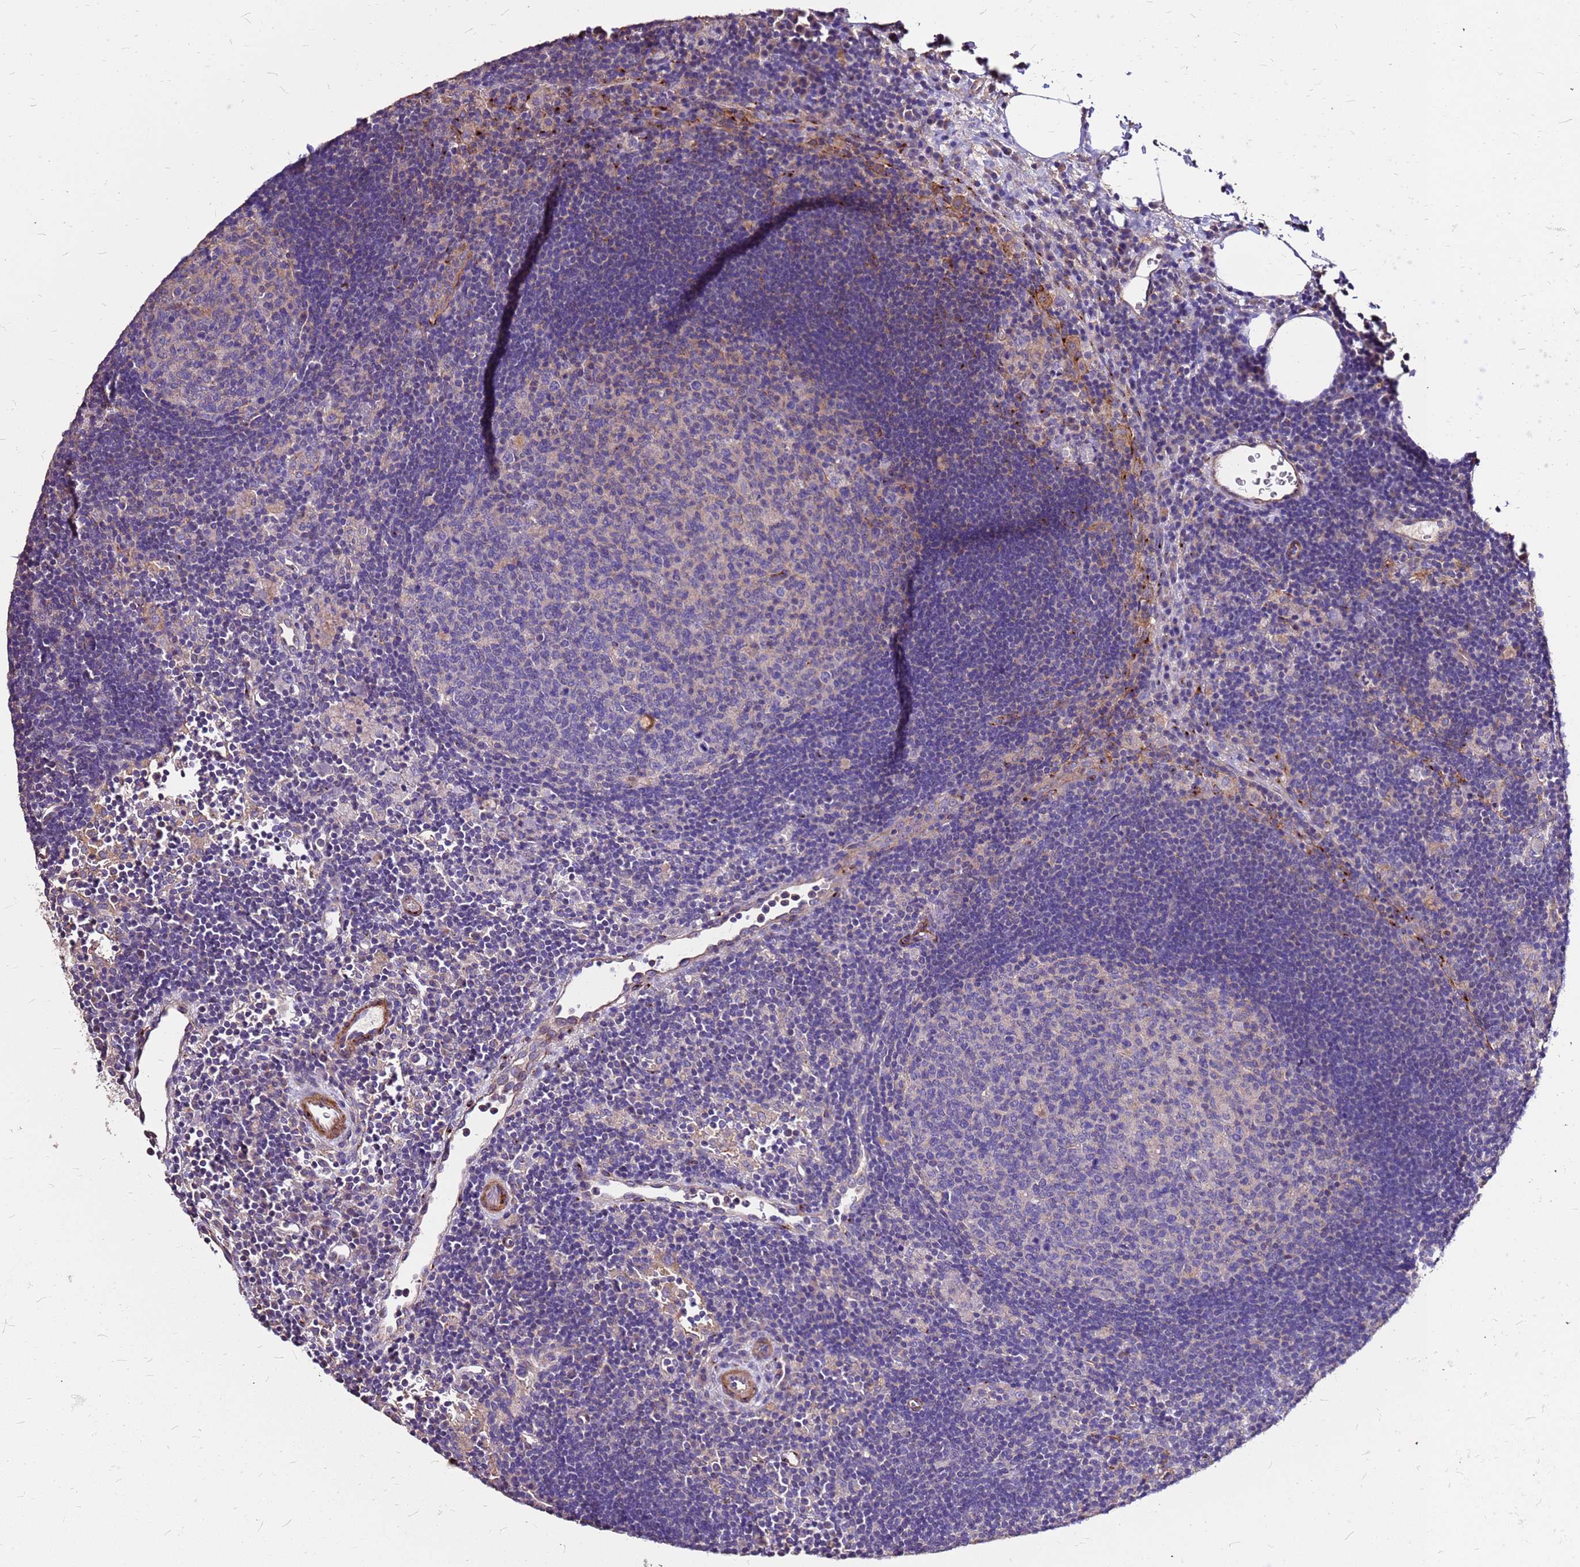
{"staining": {"intensity": "negative", "quantity": "none", "location": "none"}, "tissue": "lymph node", "cell_type": "Germinal center cells", "image_type": "normal", "snomed": [{"axis": "morphology", "description": "Normal tissue, NOS"}, {"axis": "topography", "description": "Lymph node"}], "caption": "An IHC micrograph of unremarkable lymph node is shown. There is no staining in germinal center cells of lymph node.", "gene": "EXD3", "patient": {"sex": "male", "age": 62}}